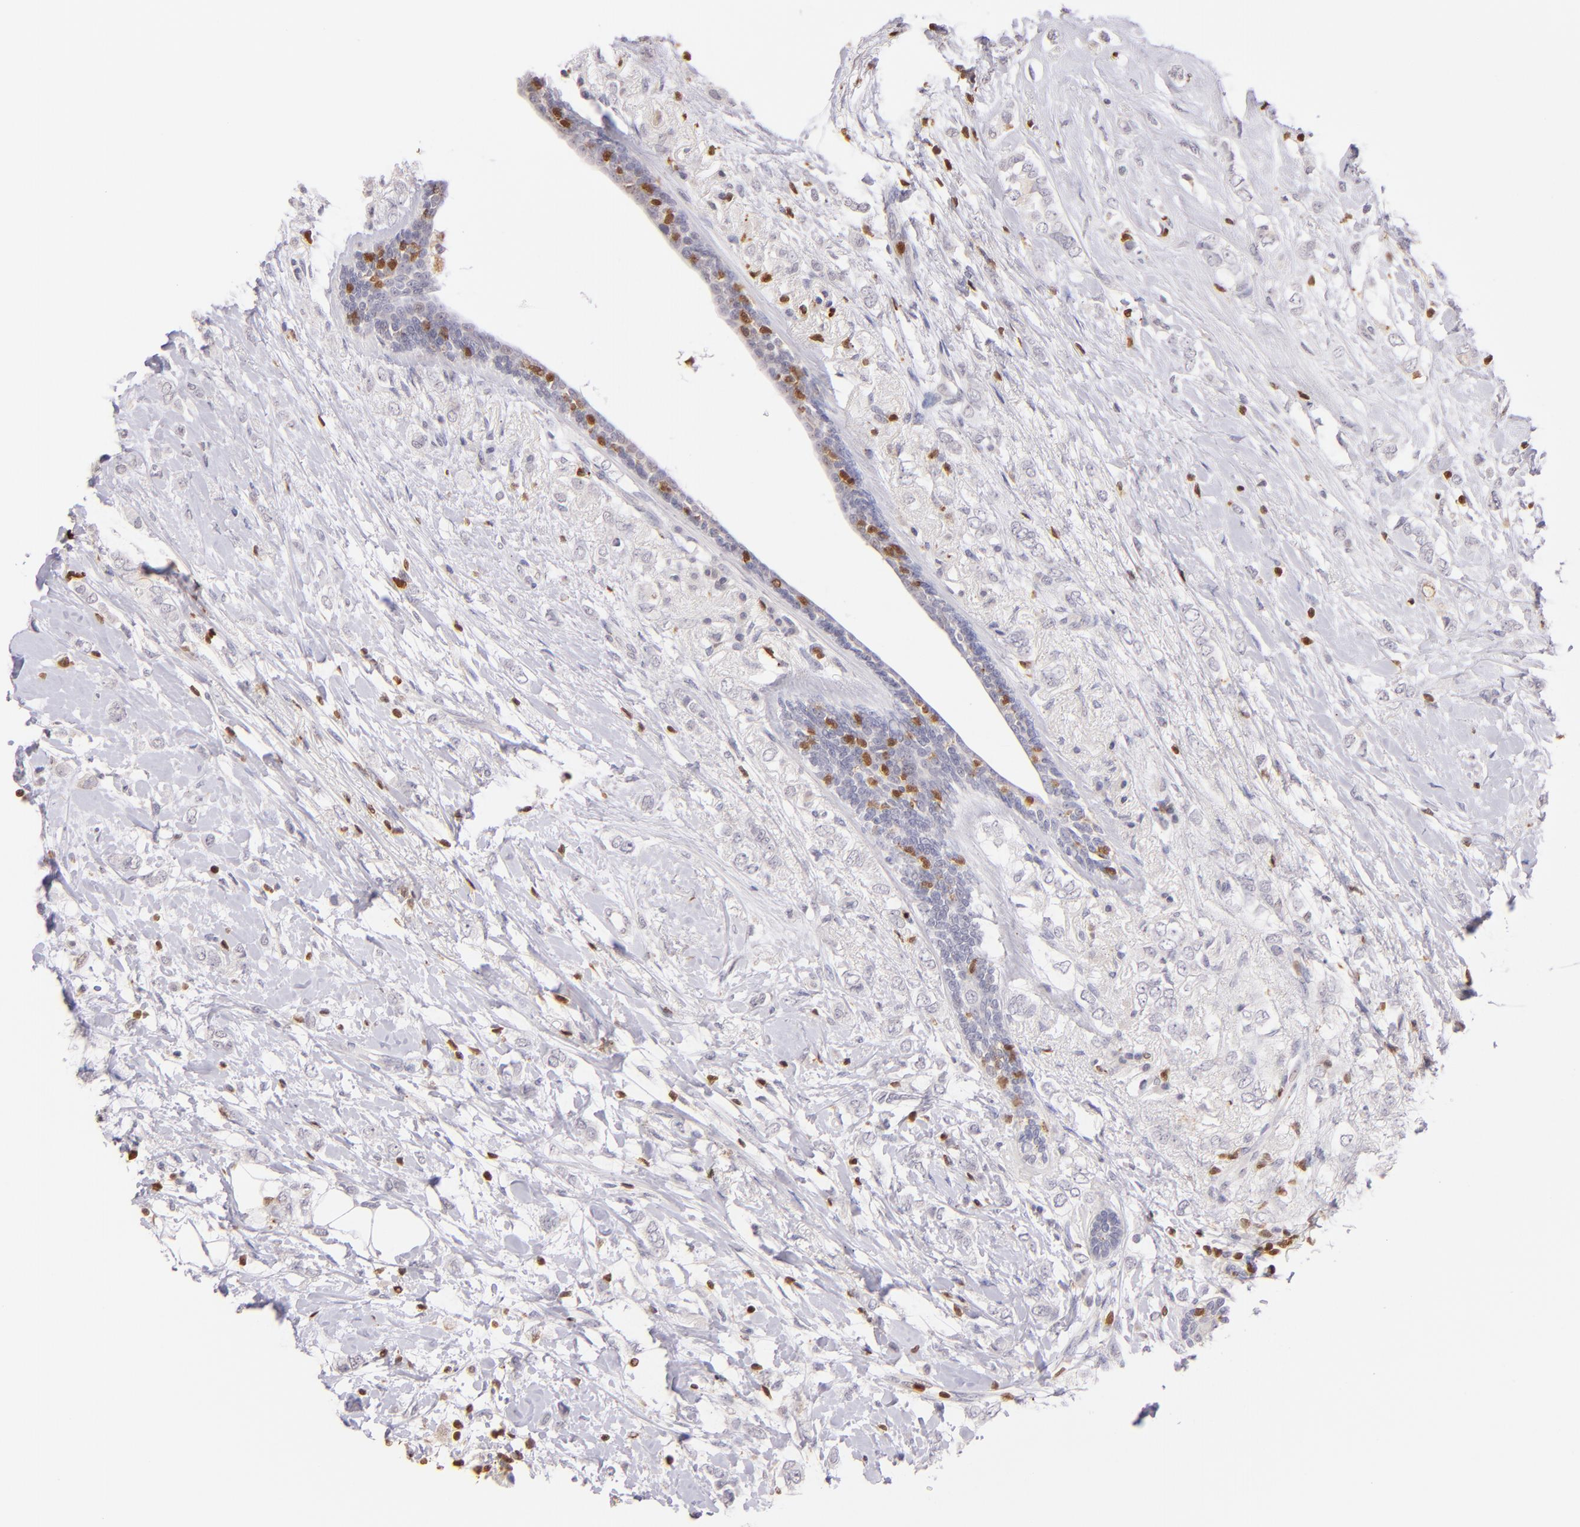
{"staining": {"intensity": "negative", "quantity": "none", "location": "none"}, "tissue": "breast cancer", "cell_type": "Tumor cells", "image_type": "cancer", "snomed": [{"axis": "morphology", "description": "Normal tissue, NOS"}, {"axis": "morphology", "description": "Lobular carcinoma"}, {"axis": "topography", "description": "Breast"}], "caption": "An image of breast cancer (lobular carcinoma) stained for a protein displays no brown staining in tumor cells.", "gene": "ZAP70", "patient": {"sex": "female", "age": 47}}